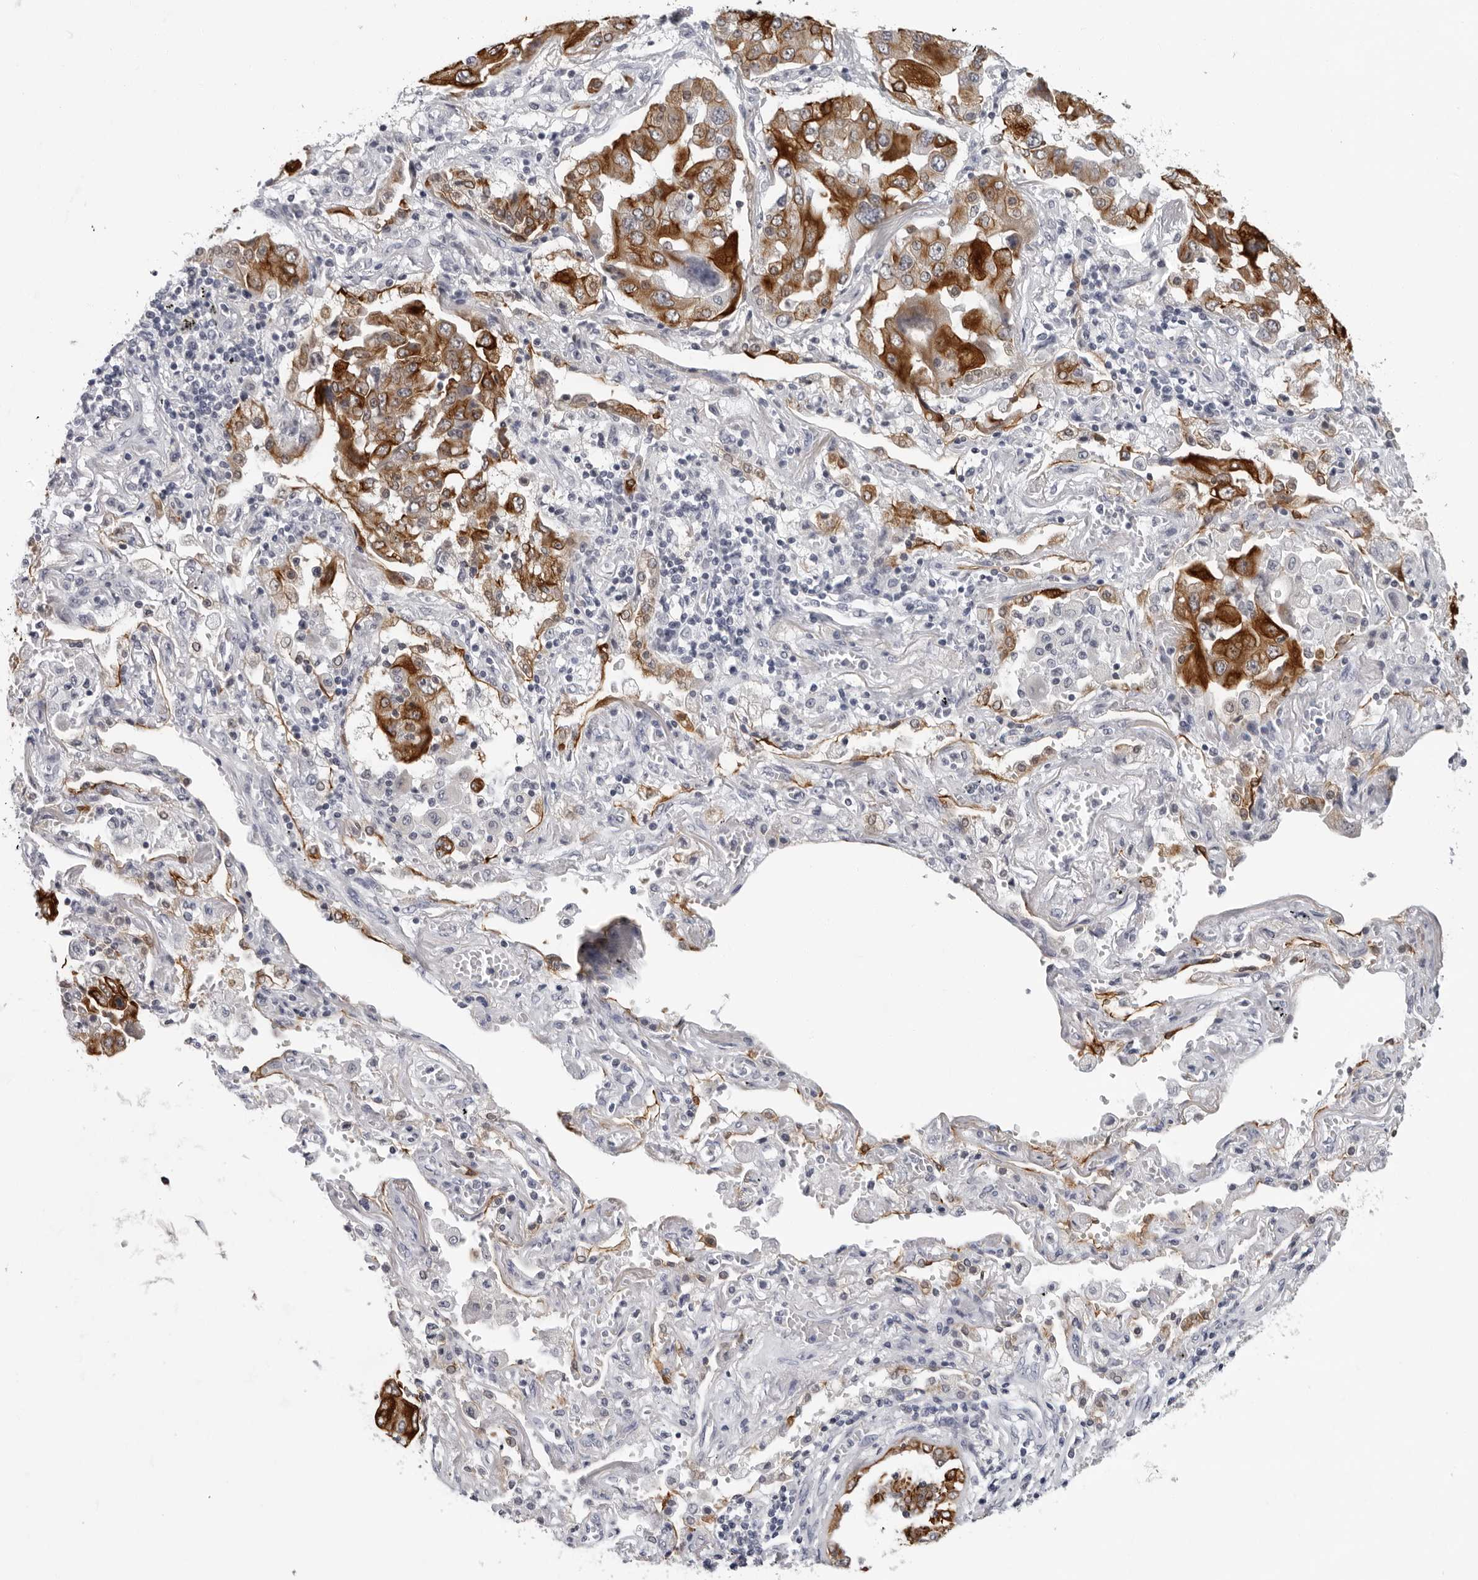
{"staining": {"intensity": "strong", "quantity": ">75%", "location": "cytoplasmic/membranous"}, "tissue": "lung cancer", "cell_type": "Tumor cells", "image_type": "cancer", "snomed": [{"axis": "morphology", "description": "Adenocarcinoma, NOS"}, {"axis": "topography", "description": "Lung"}], "caption": "Protein staining of lung cancer tissue demonstrates strong cytoplasmic/membranous expression in approximately >75% of tumor cells. Using DAB (brown) and hematoxylin (blue) stains, captured at high magnification using brightfield microscopy.", "gene": "CCDC28B", "patient": {"sex": "female", "age": 65}}